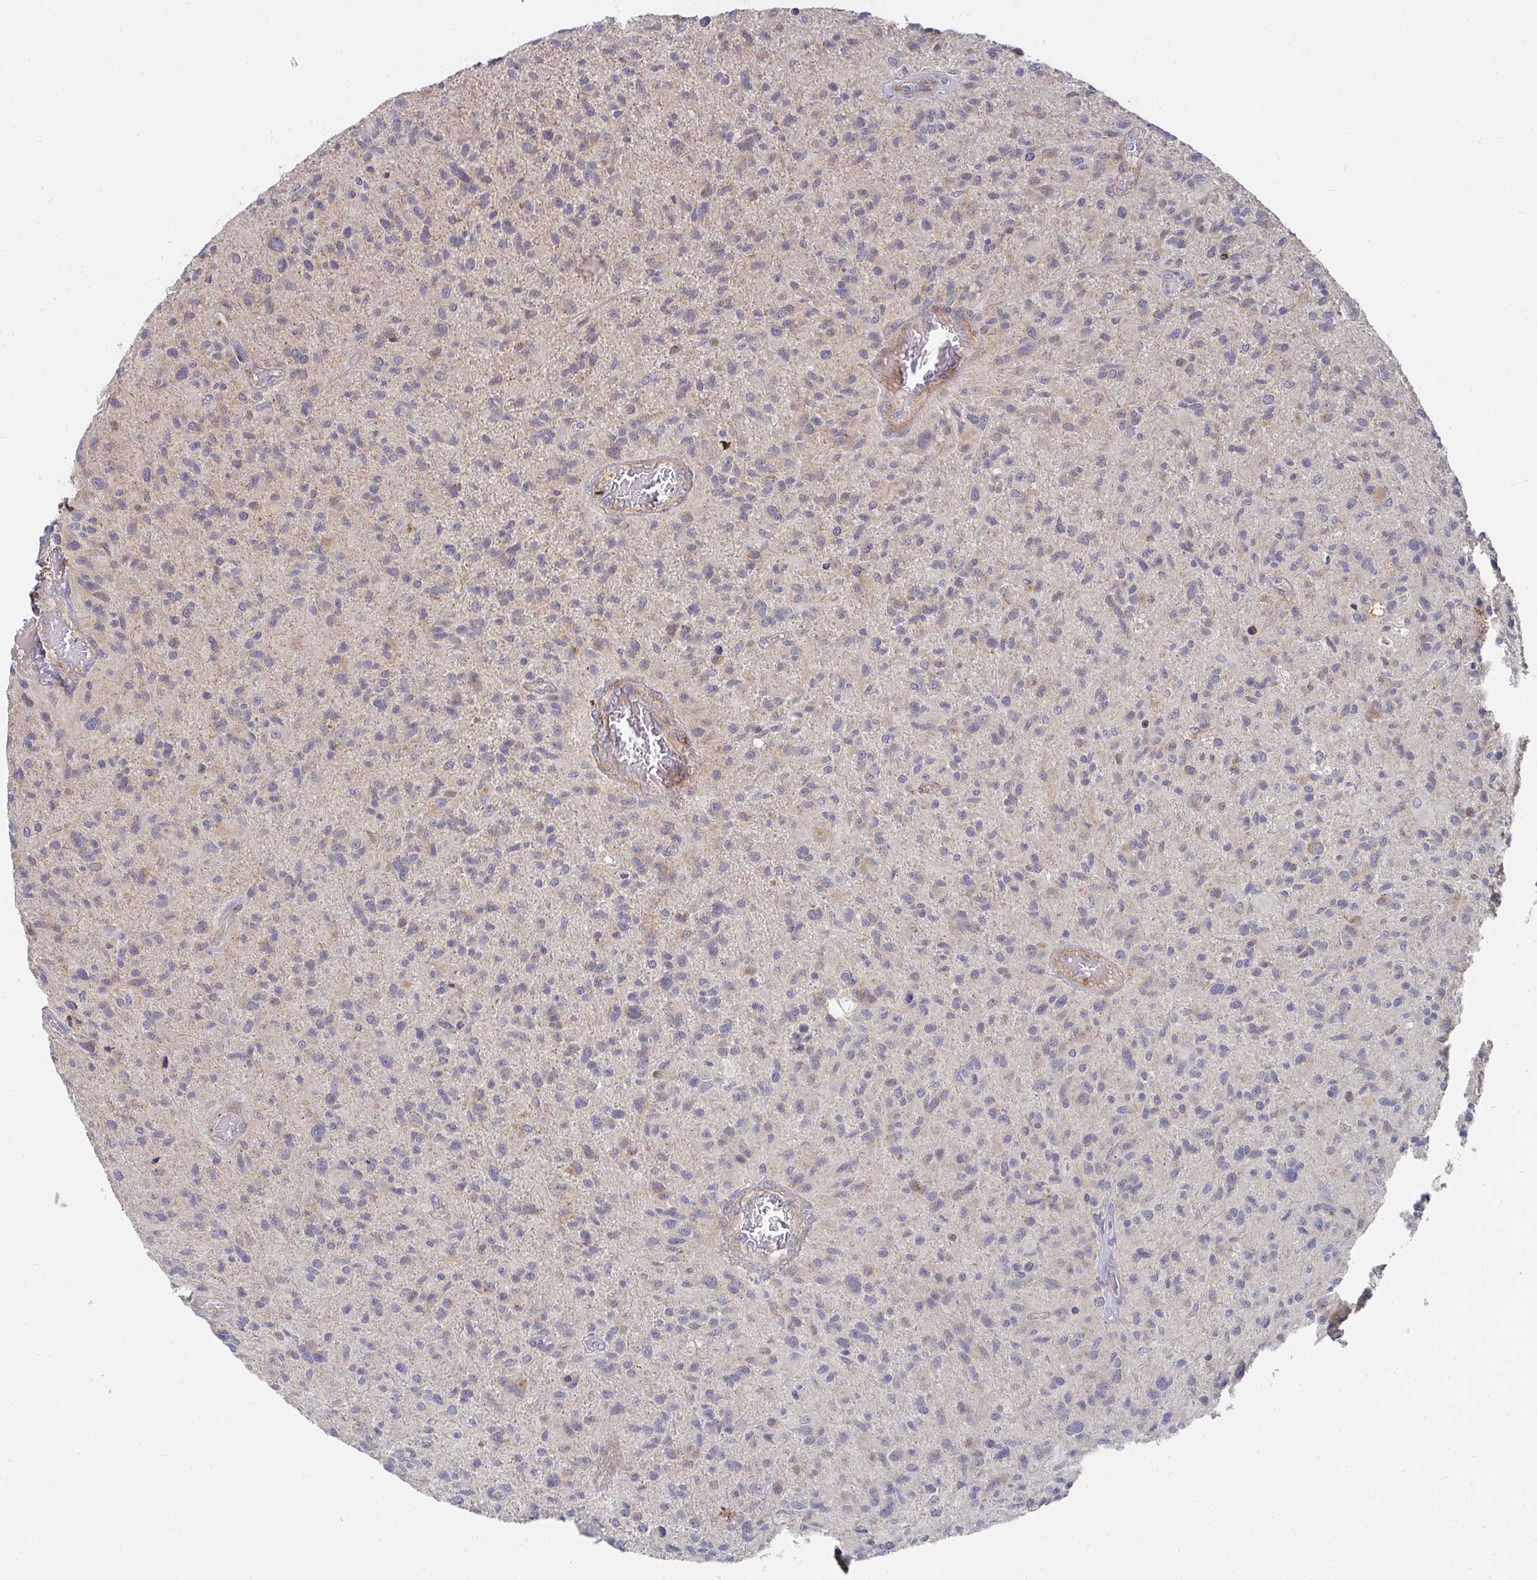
{"staining": {"intensity": "weak", "quantity": "<25%", "location": "cytoplasmic/membranous"}, "tissue": "glioma", "cell_type": "Tumor cells", "image_type": "cancer", "snomed": [{"axis": "morphology", "description": "Glioma, malignant, High grade"}, {"axis": "topography", "description": "Brain"}], "caption": "IHC histopathology image of malignant glioma (high-grade) stained for a protein (brown), which displays no positivity in tumor cells.", "gene": "RHEBL1", "patient": {"sex": "female", "age": 70}}